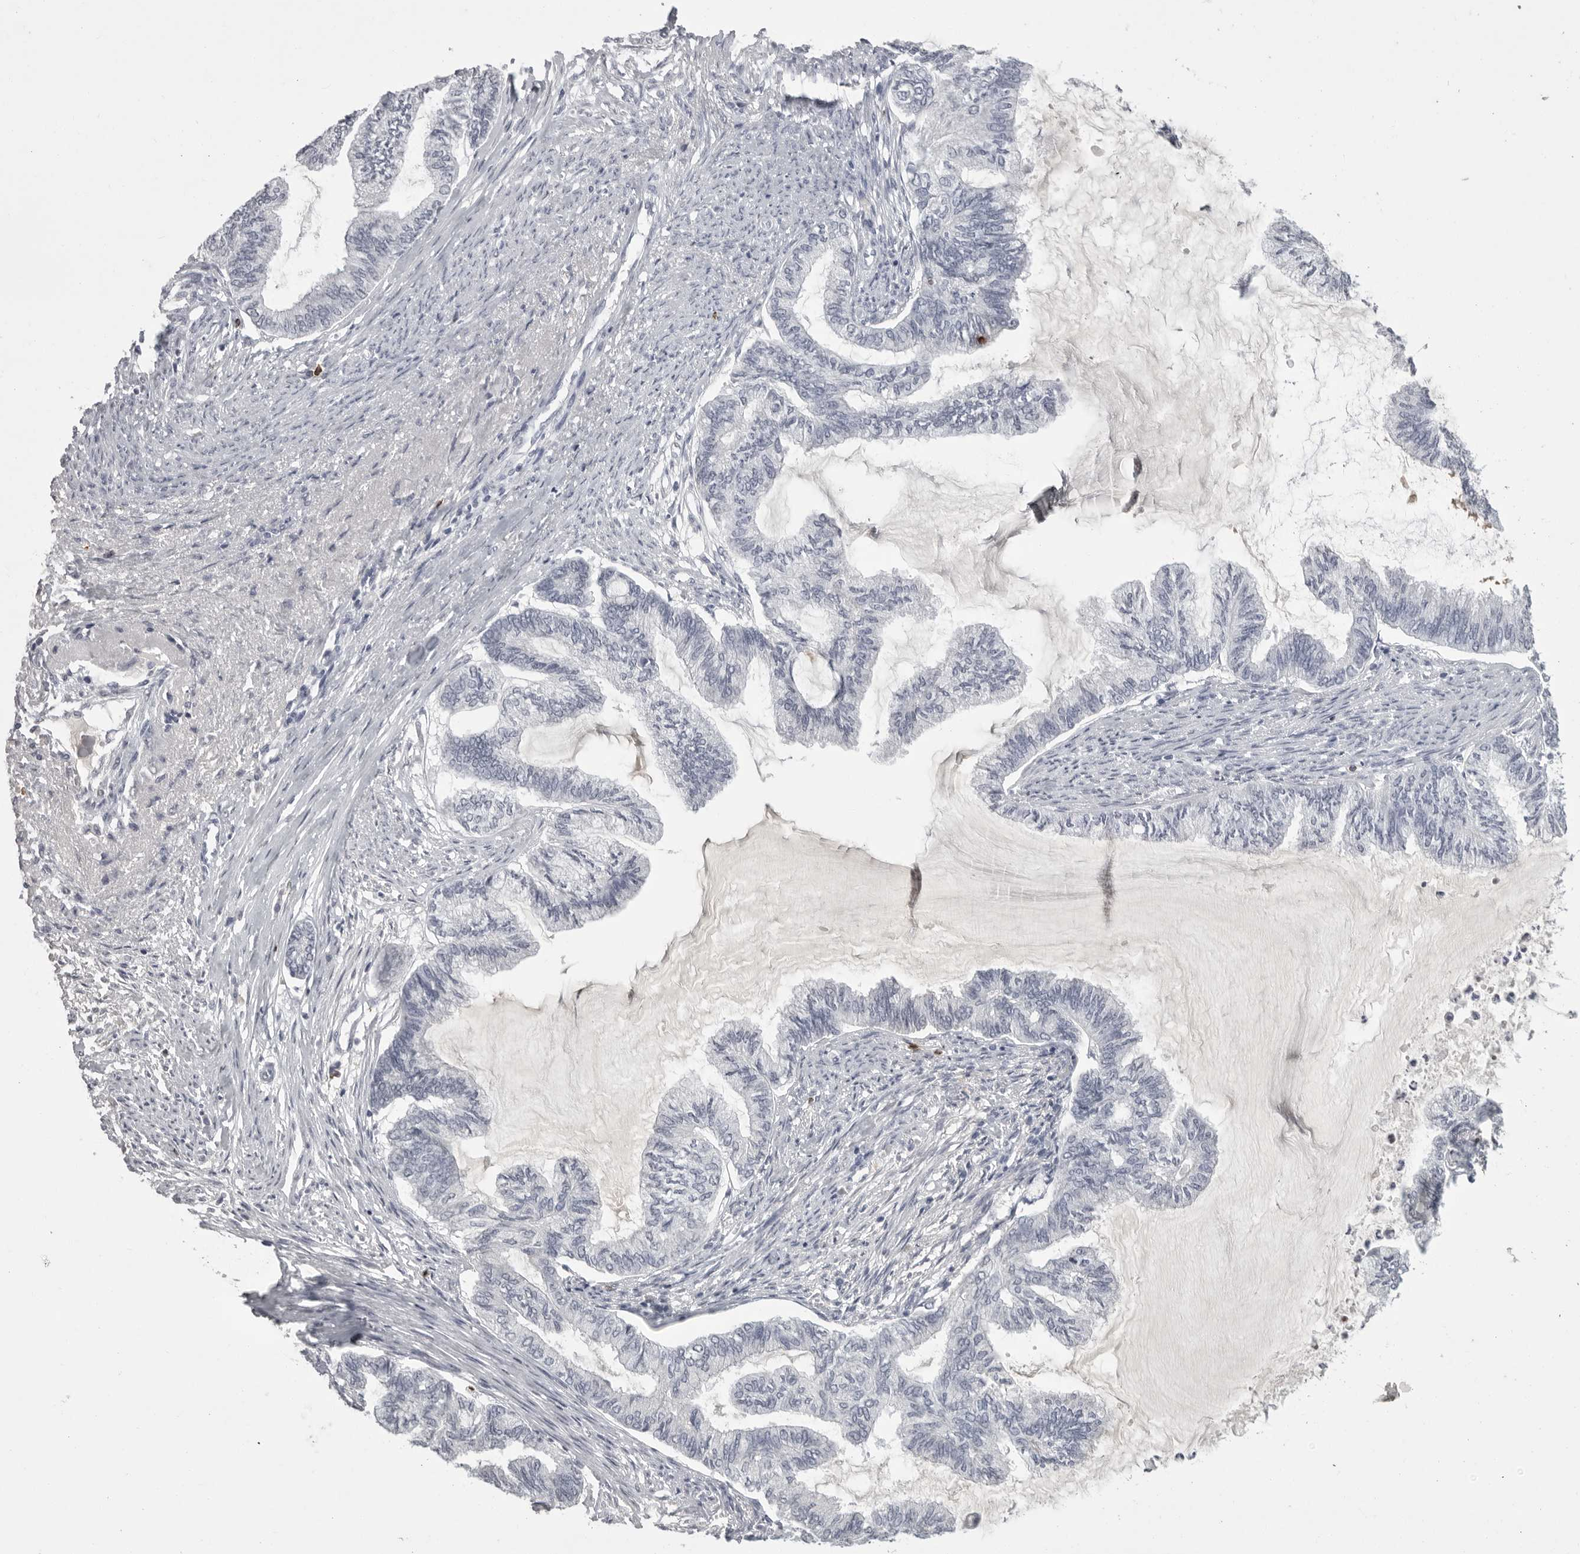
{"staining": {"intensity": "negative", "quantity": "none", "location": "none"}, "tissue": "endometrial cancer", "cell_type": "Tumor cells", "image_type": "cancer", "snomed": [{"axis": "morphology", "description": "Adenocarcinoma, NOS"}, {"axis": "topography", "description": "Endometrium"}], "caption": "This photomicrograph is of endometrial cancer (adenocarcinoma) stained with immunohistochemistry to label a protein in brown with the nuclei are counter-stained blue. There is no positivity in tumor cells. Nuclei are stained in blue.", "gene": "GNLY", "patient": {"sex": "female", "age": 86}}